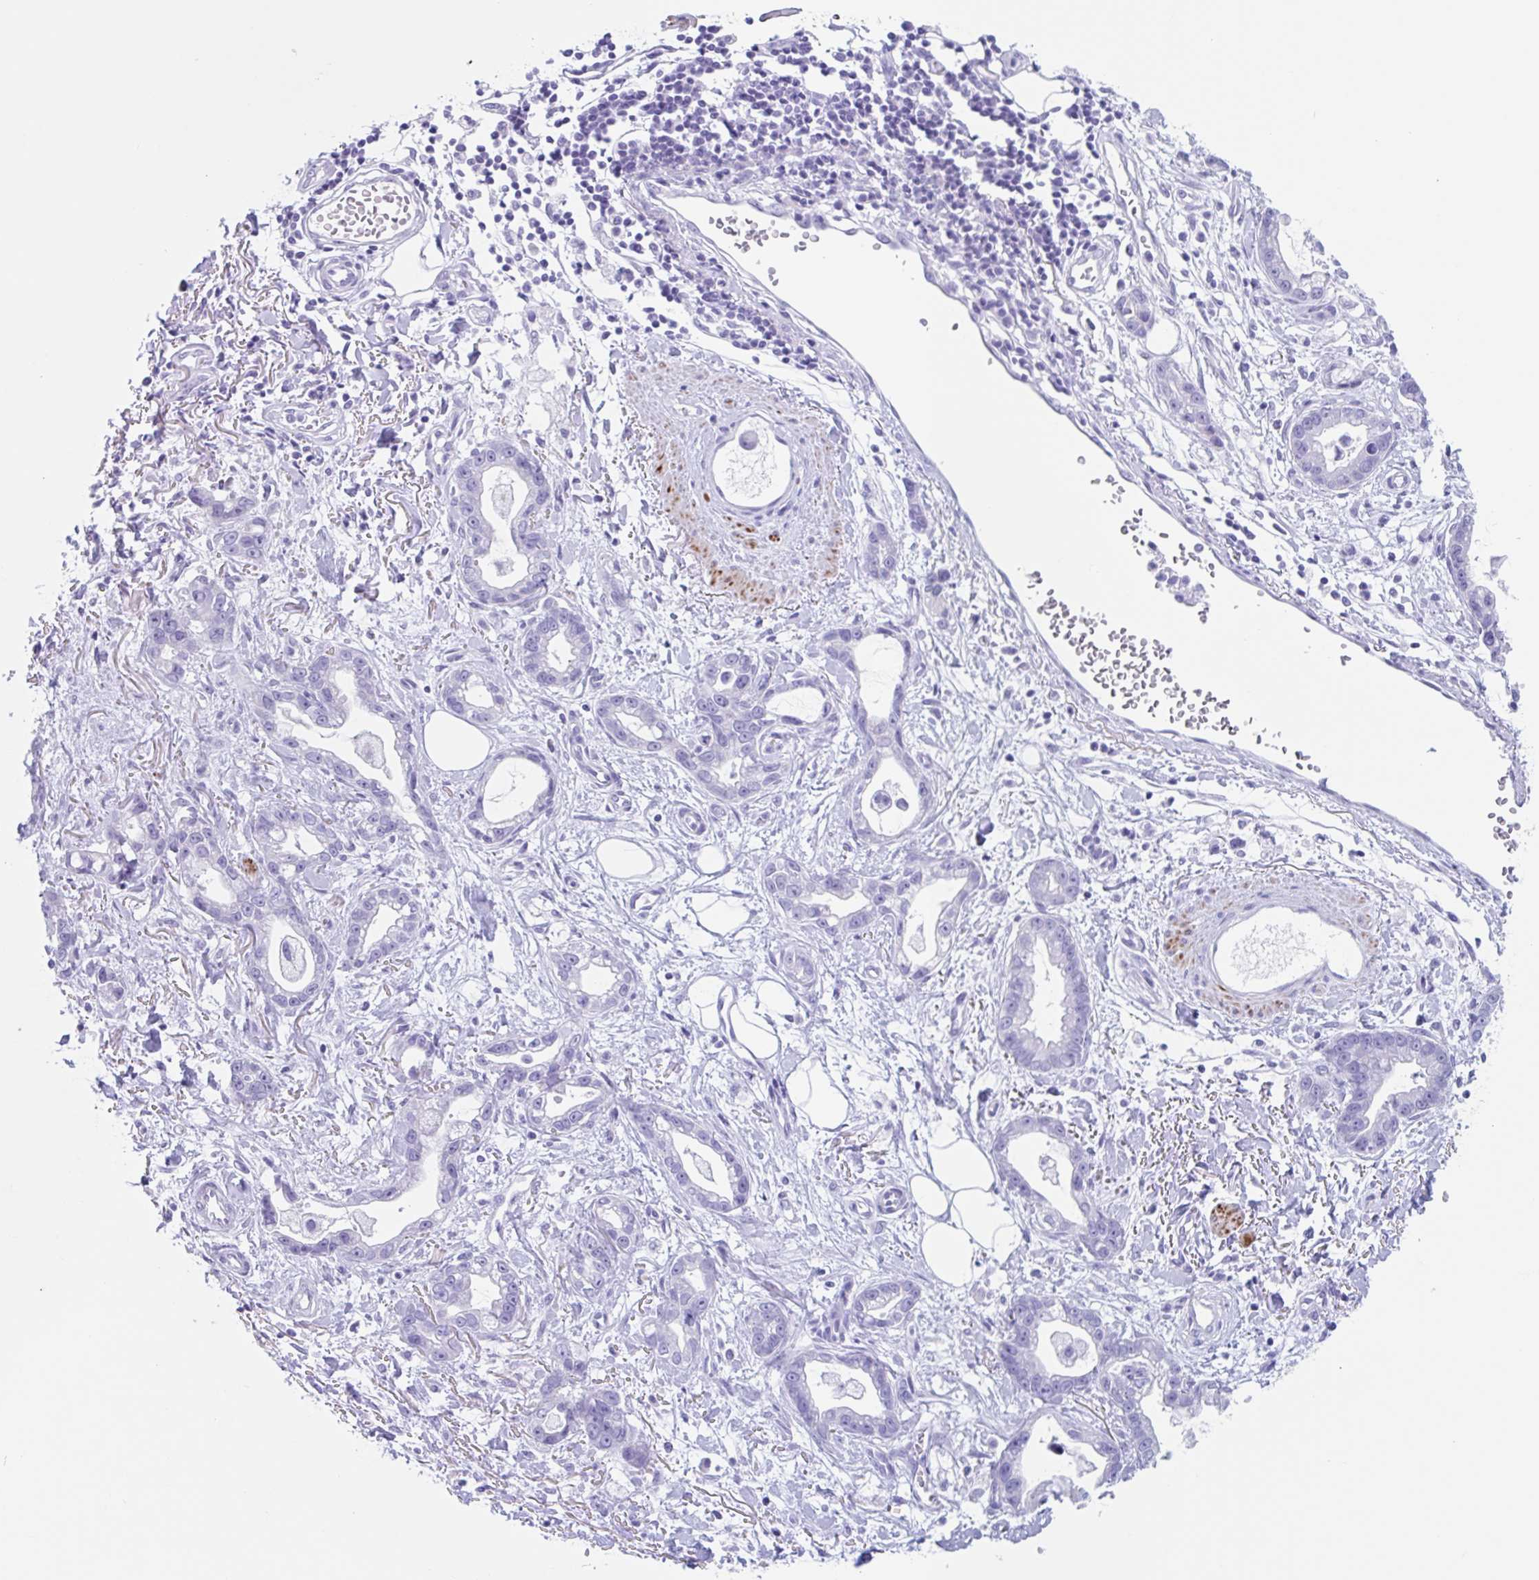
{"staining": {"intensity": "negative", "quantity": "none", "location": "none"}, "tissue": "stomach cancer", "cell_type": "Tumor cells", "image_type": "cancer", "snomed": [{"axis": "morphology", "description": "Adenocarcinoma, NOS"}, {"axis": "topography", "description": "Stomach"}], "caption": "Immunohistochemical staining of human stomach adenocarcinoma reveals no significant positivity in tumor cells. The staining is performed using DAB brown chromogen with nuclei counter-stained in using hematoxylin.", "gene": "CPTP", "patient": {"sex": "male", "age": 55}}